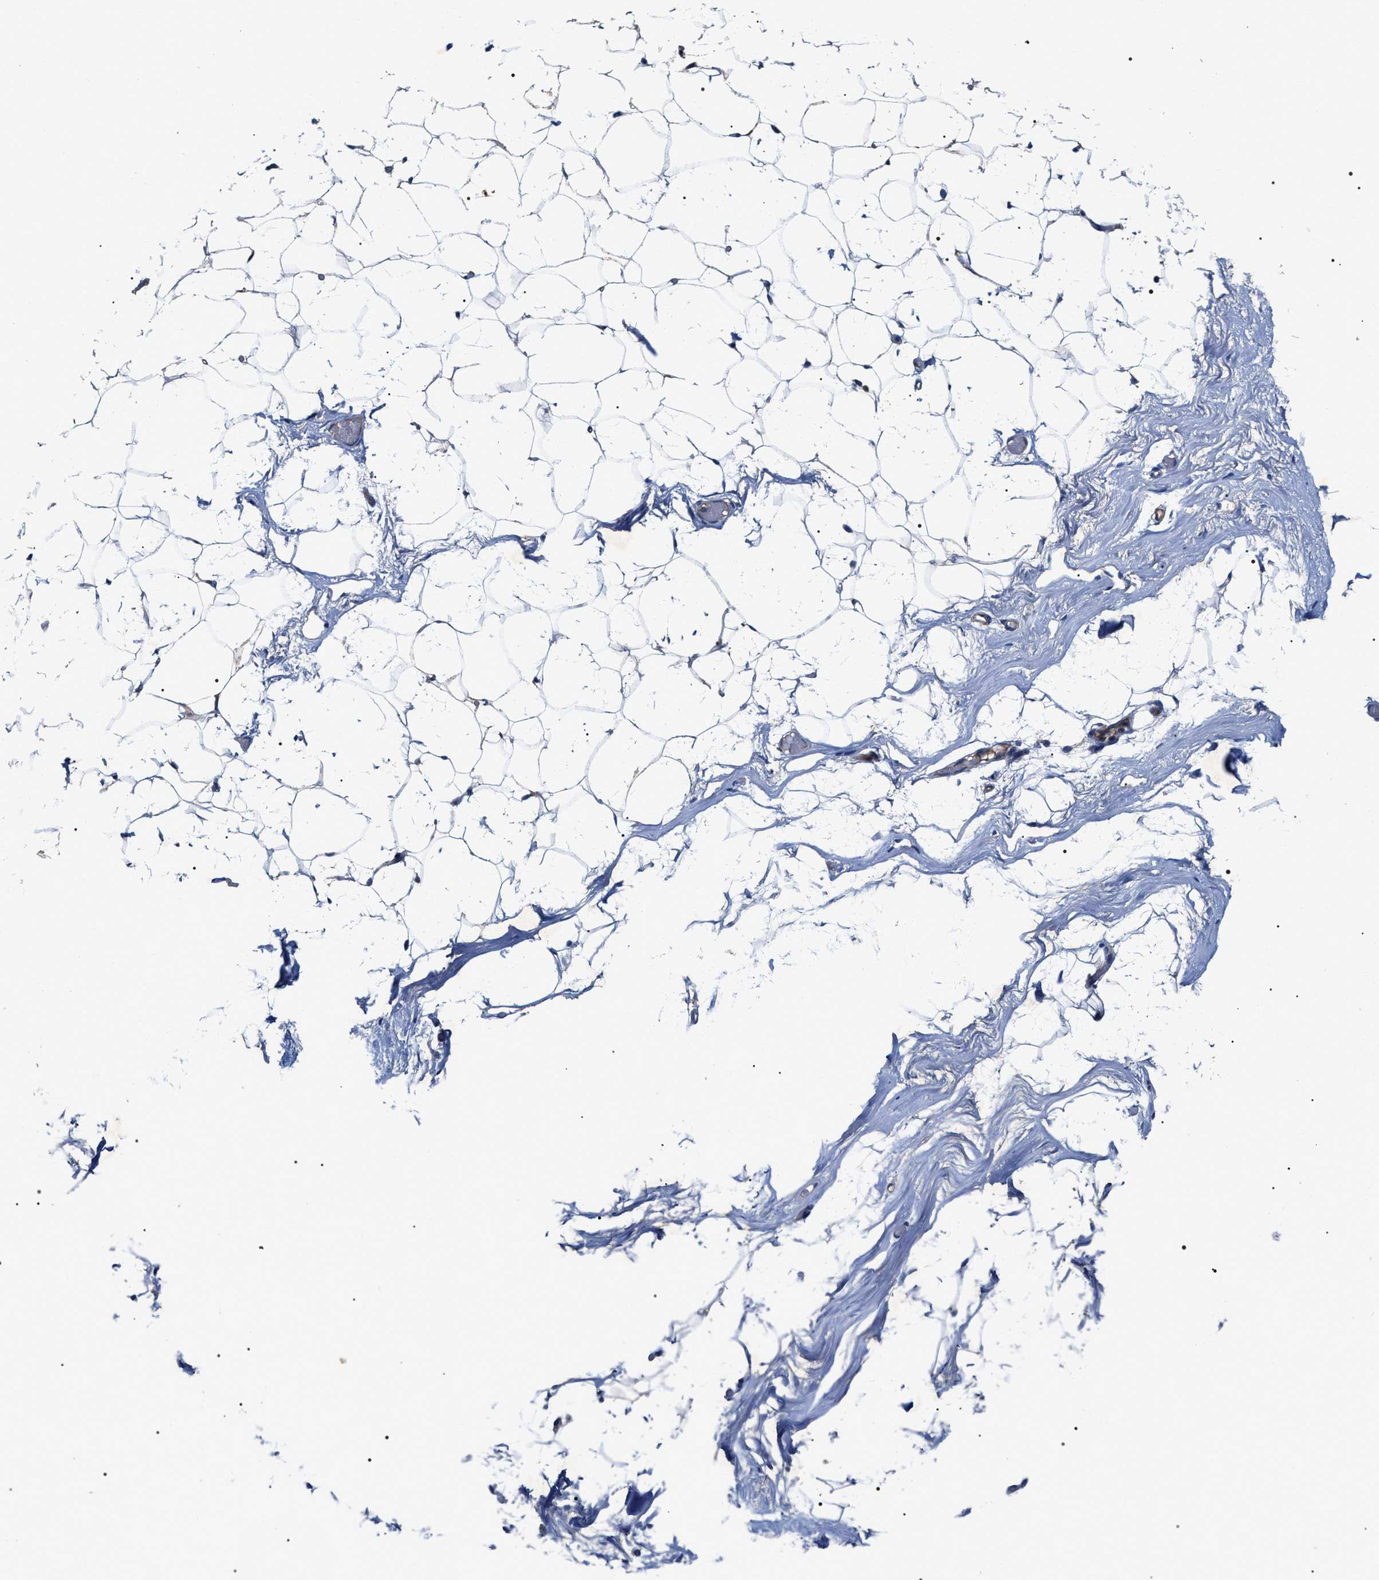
{"staining": {"intensity": "negative", "quantity": "none", "location": "none"}, "tissue": "adipose tissue", "cell_type": "Adipocytes", "image_type": "normal", "snomed": [{"axis": "morphology", "description": "Normal tissue, NOS"}, {"axis": "topography", "description": "Breast"}, {"axis": "topography", "description": "Soft tissue"}], "caption": "Photomicrograph shows no protein positivity in adipocytes of unremarkable adipose tissue.", "gene": "MACC1", "patient": {"sex": "female", "age": 75}}